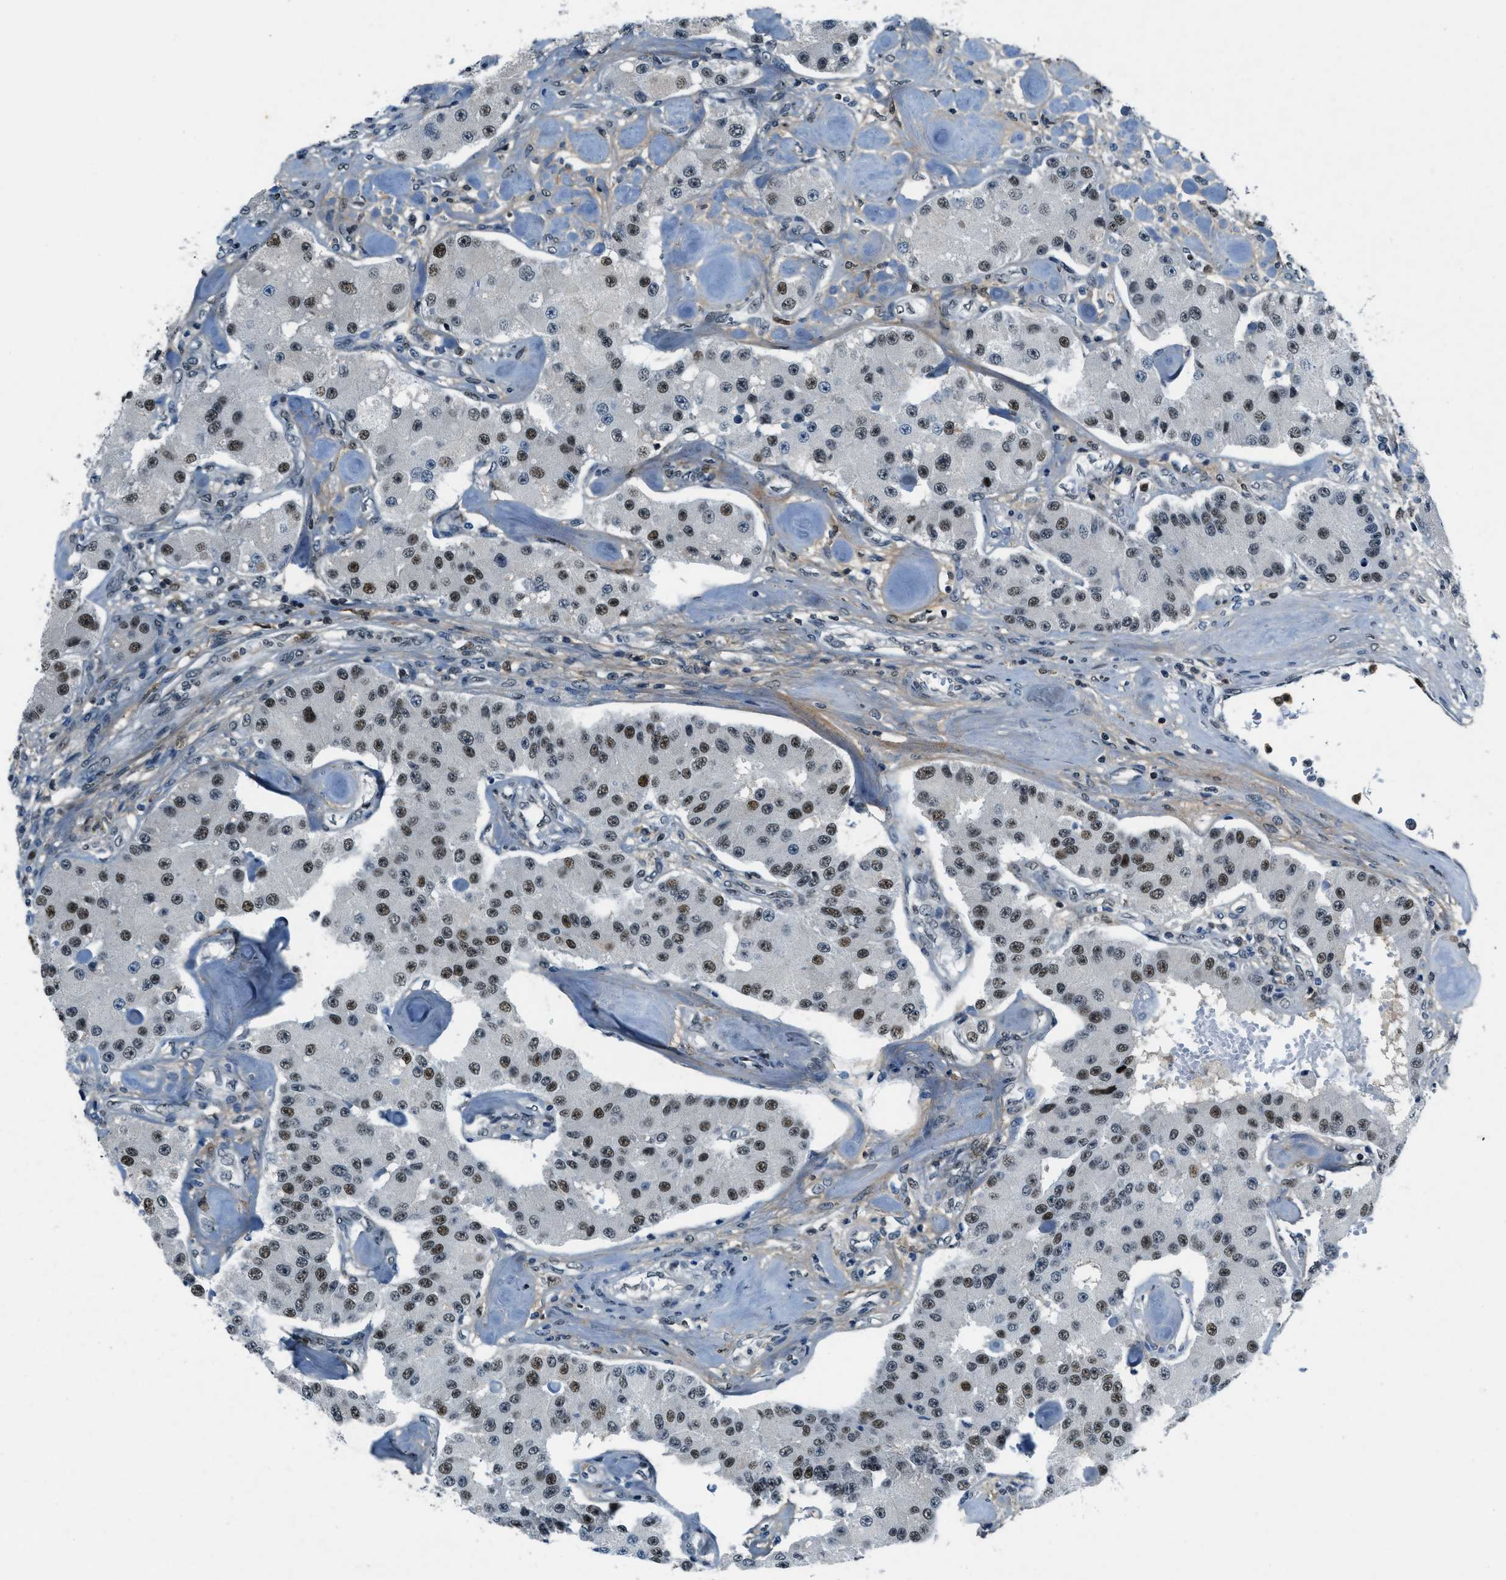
{"staining": {"intensity": "moderate", "quantity": ">75%", "location": "nuclear"}, "tissue": "carcinoid", "cell_type": "Tumor cells", "image_type": "cancer", "snomed": [{"axis": "morphology", "description": "Carcinoid, malignant, NOS"}, {"axis": "topography", "description": "Pancreas"}], "caption": "Protein expression analysis of carcinoid demonstrates moderate nuclear staining in approximately >75% of tumor cells.", "gene": "OGFR", "patient": {"sex": "male", "age": 41}}